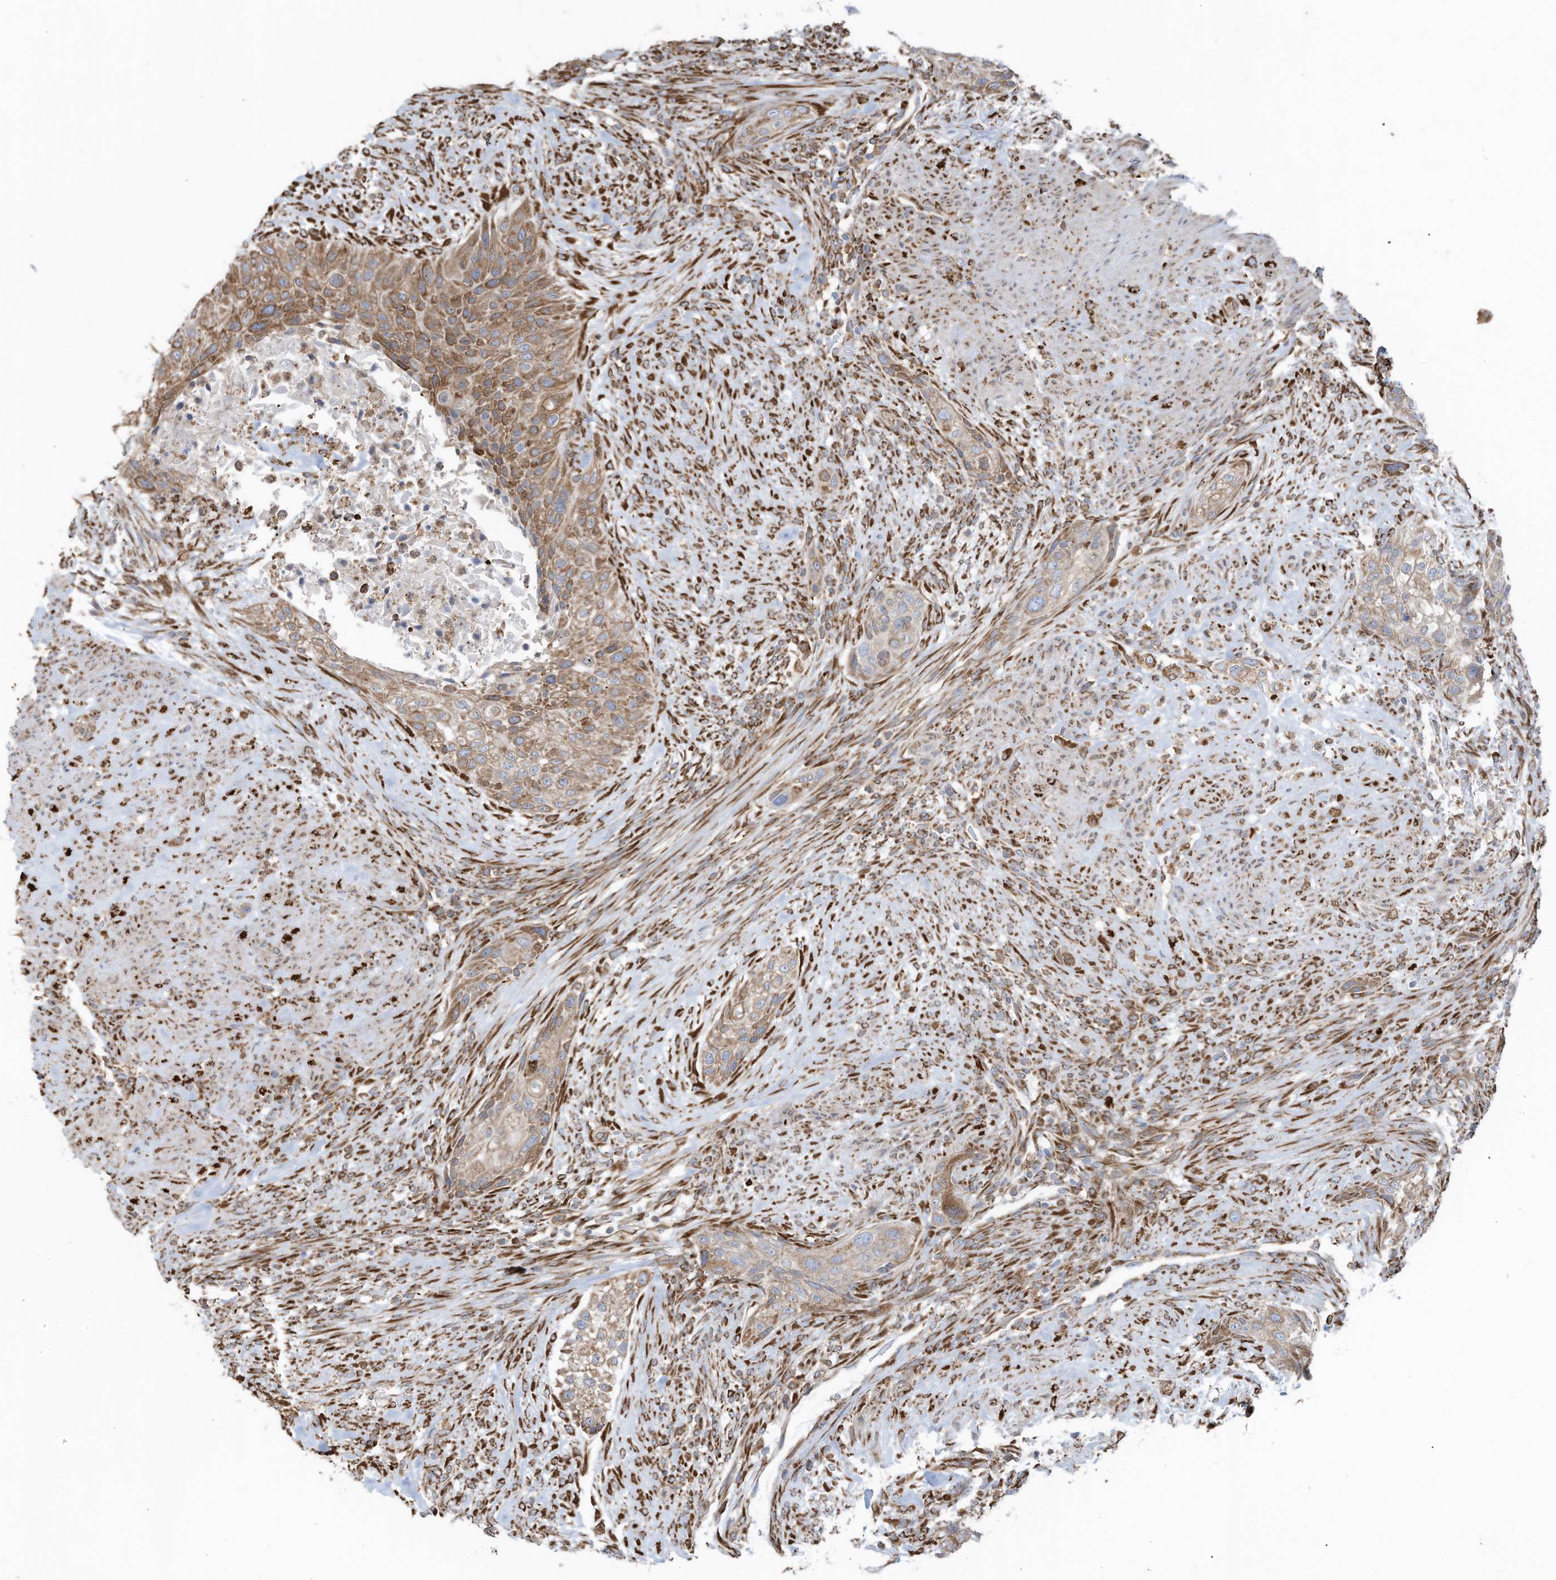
{"staining": {"intensity": "moderate", "quantity": ">75%", "location": "cytoplasmic/membranous"}, "tissue": "urothelial cancer", "cell_type": "Tumor cells", "image_type": "cancer", "snomed": [{"axis": "morphology", "description": "Urothelial carcinoma, High grade"}, {"axis": "topography", "description": "Urinary bladder"}], "caption": "Immunohistochemistry (IHC) of urothelial cancer reveals medium levels of moderate cytoplasmic/membranous positivity in approximately >75% of tumor cells. (brown staining indicates protein expression, while blue staining denotes nuclei).", "gene": "ZNF354C", "patient": {"sex": "male", "age": 35}}